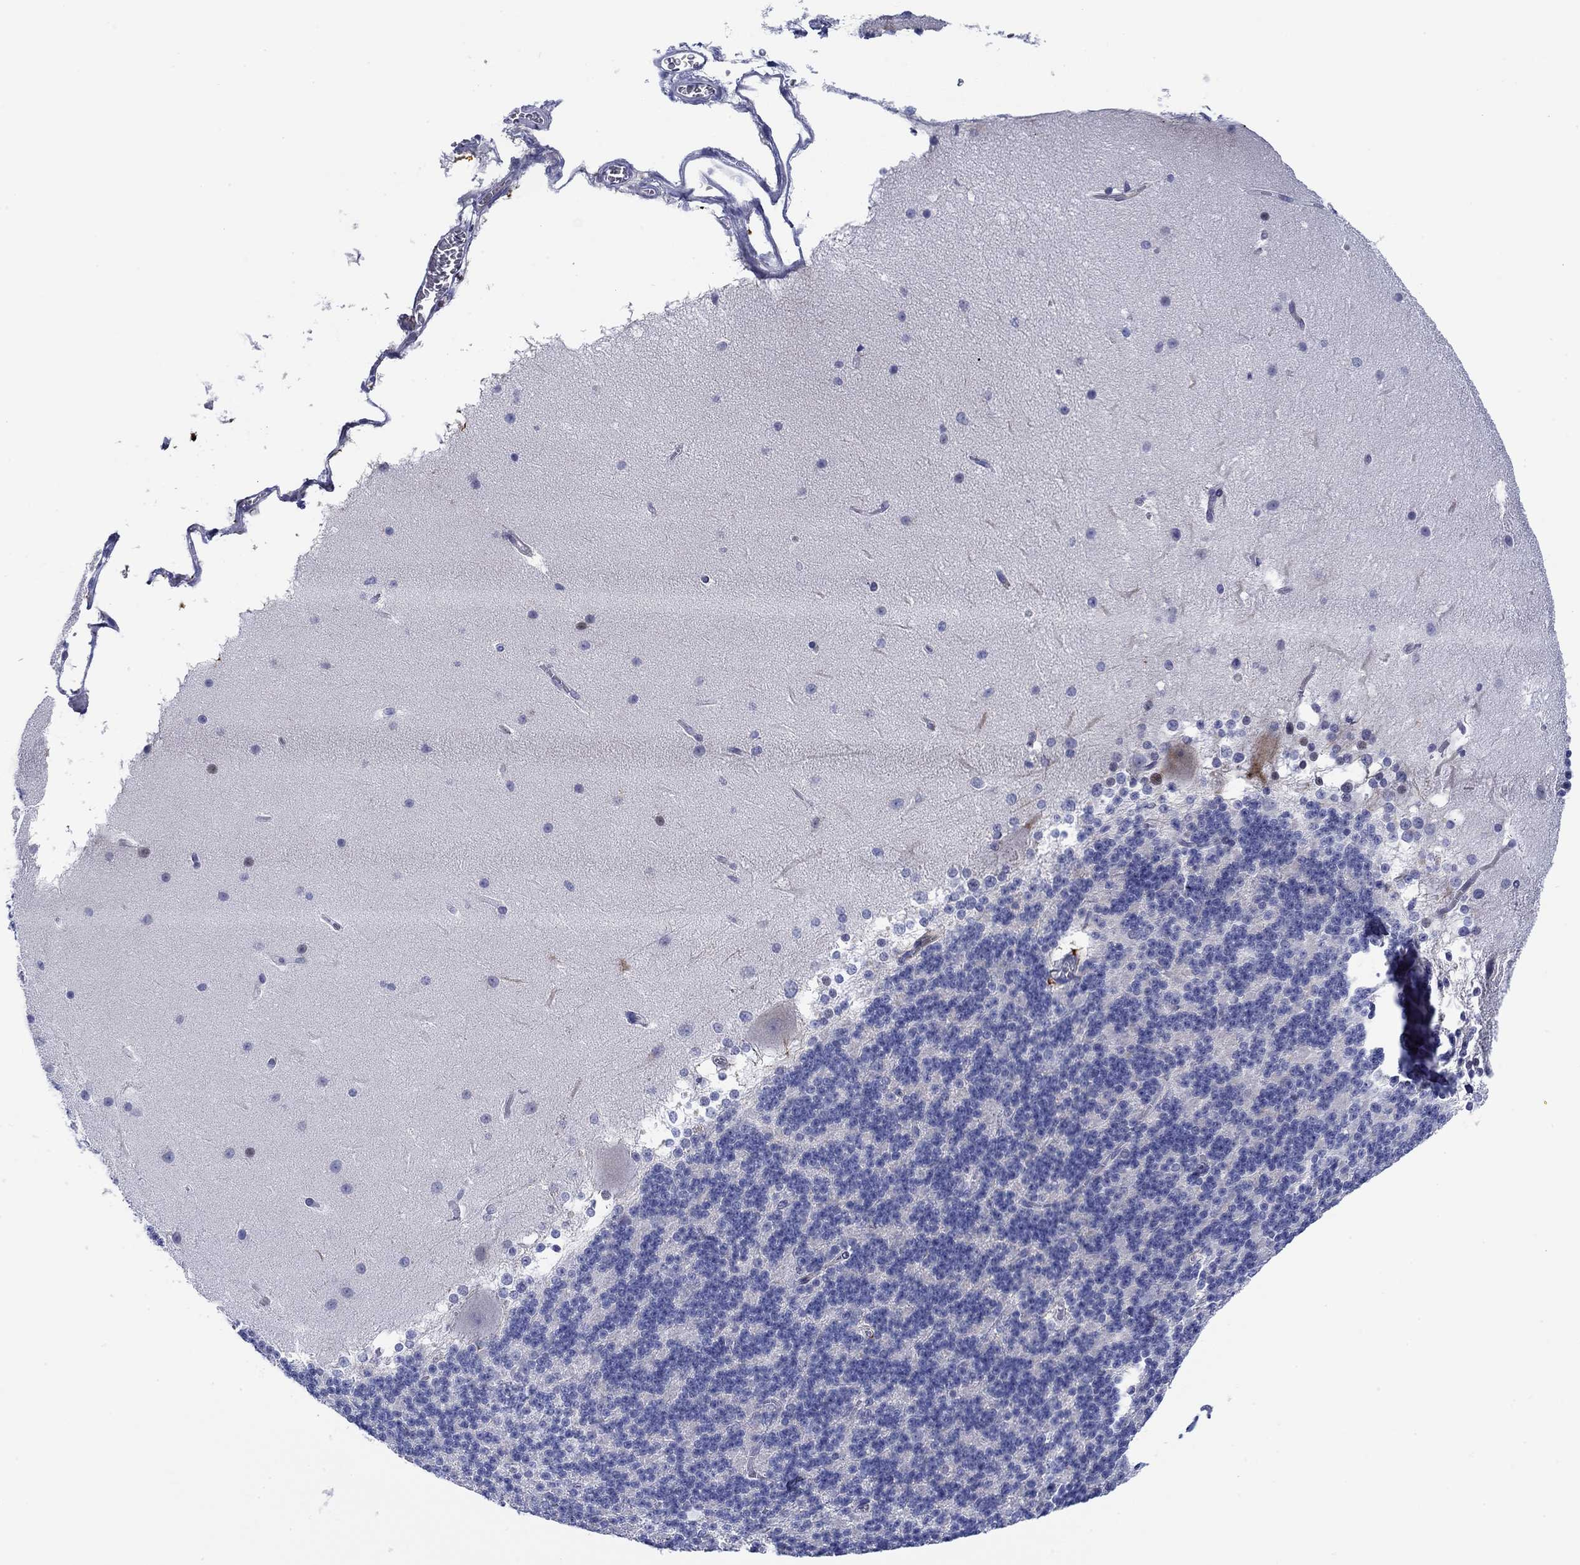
{"staining": {"intensity": "negative", "quantity": "none", "location": "none"}, "tissue": "cerebellum", "cell_type": "Cells in granular layer", "image_type": "normal", "snomed": [{"axis": "morphology", "description": "Normal tissue, NOS"}, {"axis": "topography", "description": "Cerebellum"}], "caption": "This is an immunohistochemistry (IHC) histopathology image of normal human cerebellum. There is no staining in cells in granular layer.", "gene": "SVEP1", "patient": {"sex": "female", "age": 19}}